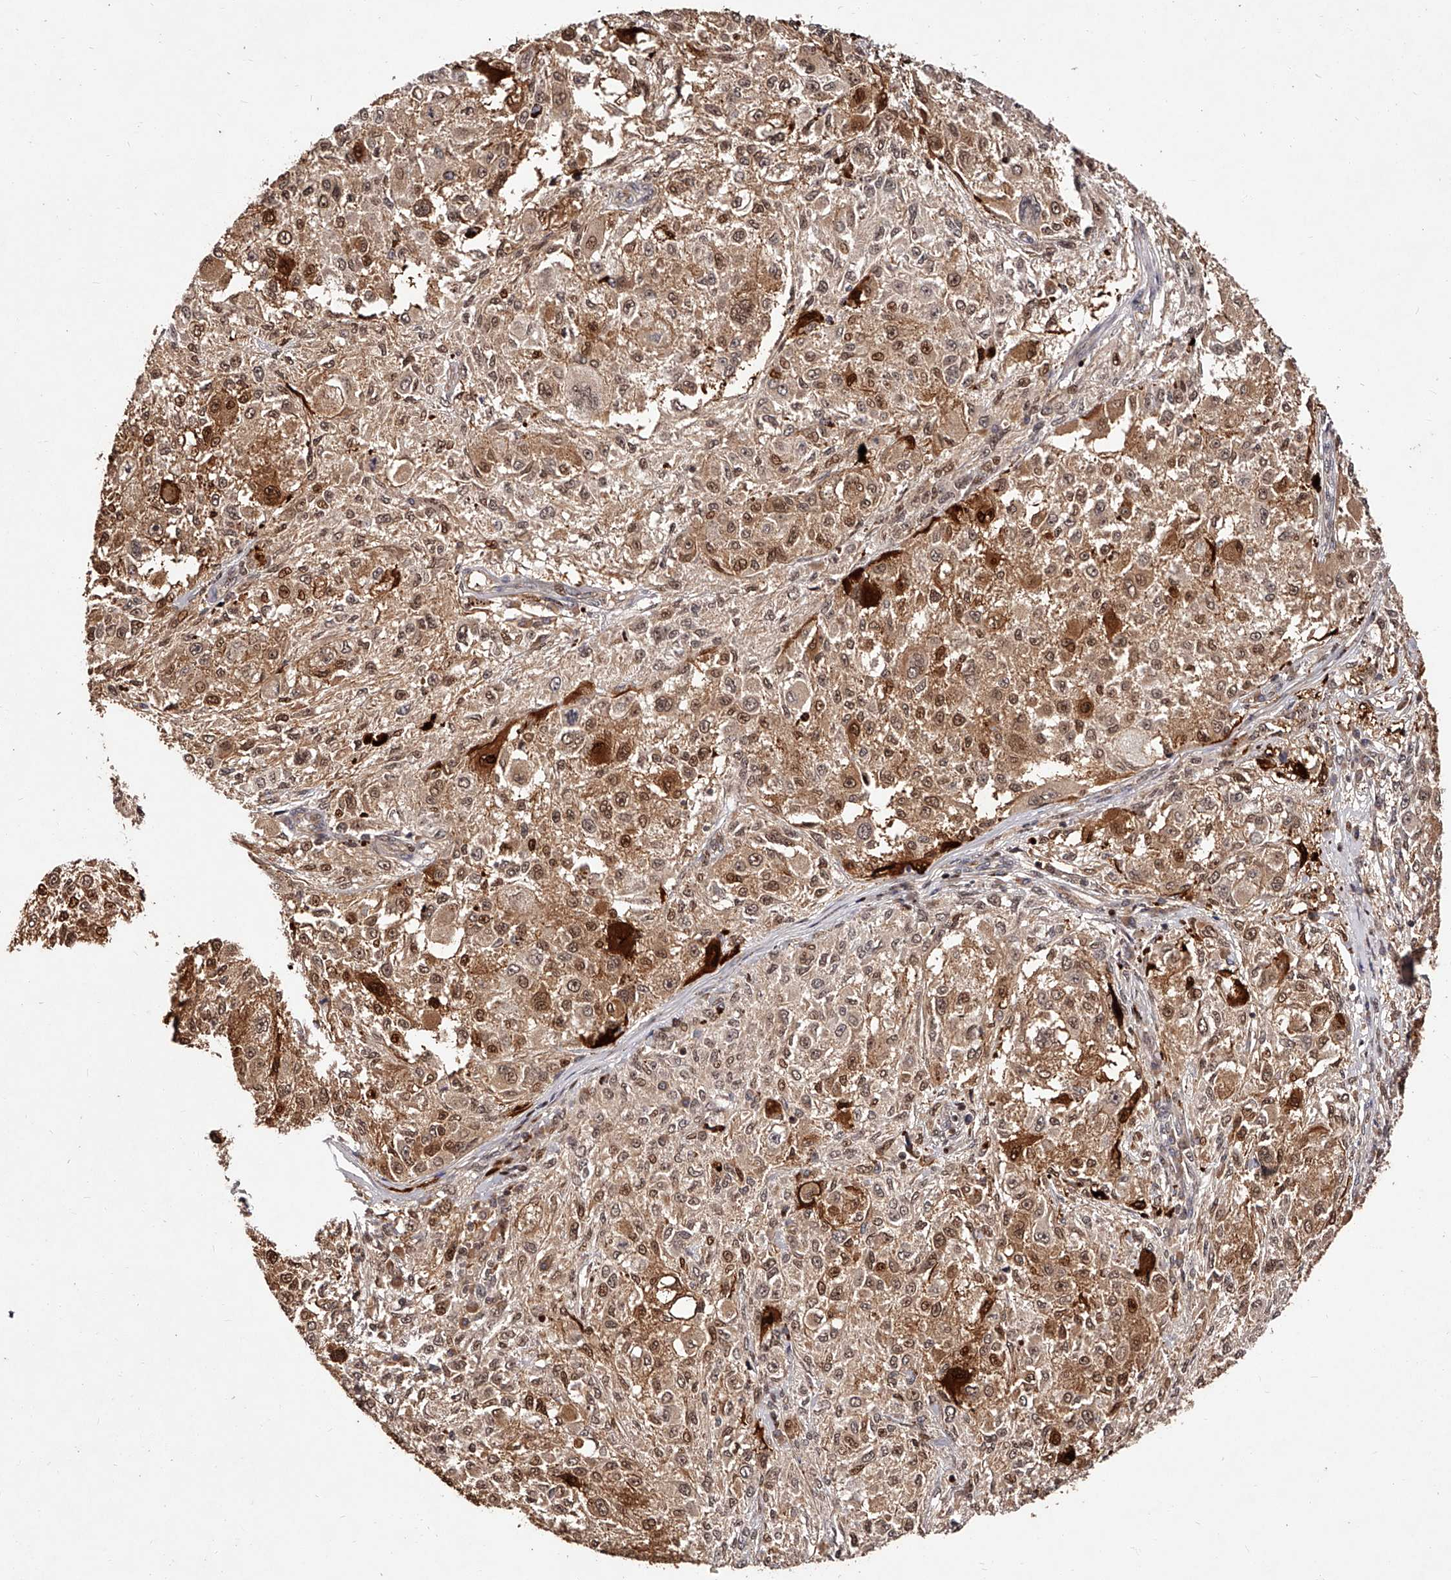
{"staining": {"intensity": "moderate", "quantity": ">75%", "location": "cytoplasmic/membranous,nuclear"}, "tissue": "melanoma", "cell_type": "Tumor cells", "image_type": "cancer", "snomed": [{"axis": "morphology", "description": "Necrosis, NOS"}, {"axis": "morphology", "description": "Malignant melanoma, NOS"}, {"axis": "topography", "description": "Skin"}], "caption": "Tumor cells show medium levels of moderate cytoplasmic/membranous and nuclear staining in about >75% of cells in human melanoma. (Brightfield microscopy of DAB IHC at high magnification).", "gene": "CUL7", "patient": {"sex": "female", "age": 87}}